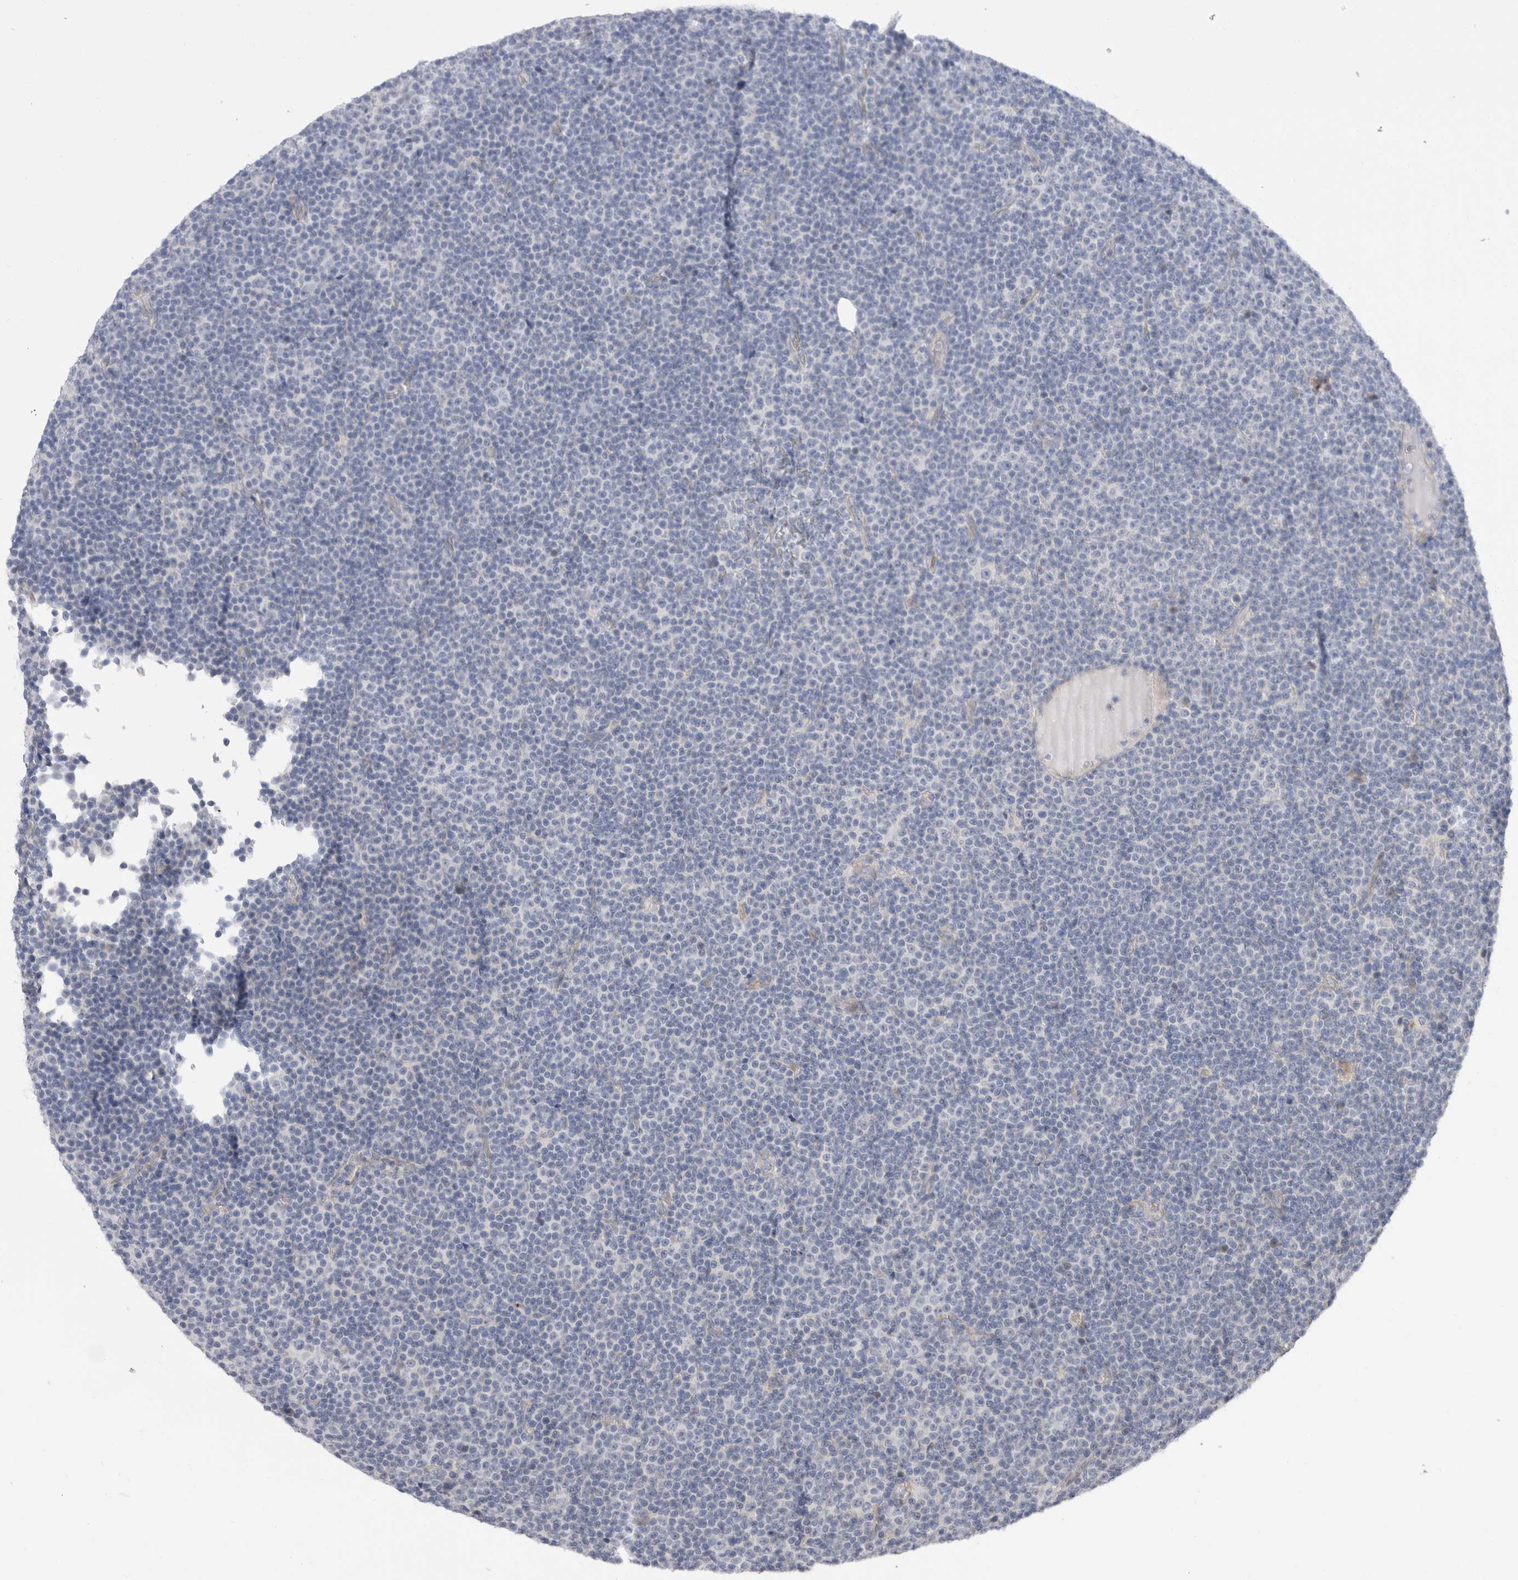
{"staining": {"intensity": "negative", "quantity": "none", "location": "none"}, "tissue": "lymphoma", "cell_type": "Tumor cells", "image_type": "cancer", "snomed": [{"axis": "morphology", "description": "Malignant lymphoma, non-Hodgkin's type, Low grade"}, {"axis": "topography", "description": "Lymph node"}], "caption": "Protein analysis of malignant lymphoma, non-Hodgkin's type (low-grade) shows no significant staining in tumor cells.", "gene": "SPINK2", "patient": {"sex": "female", "age": 67}}